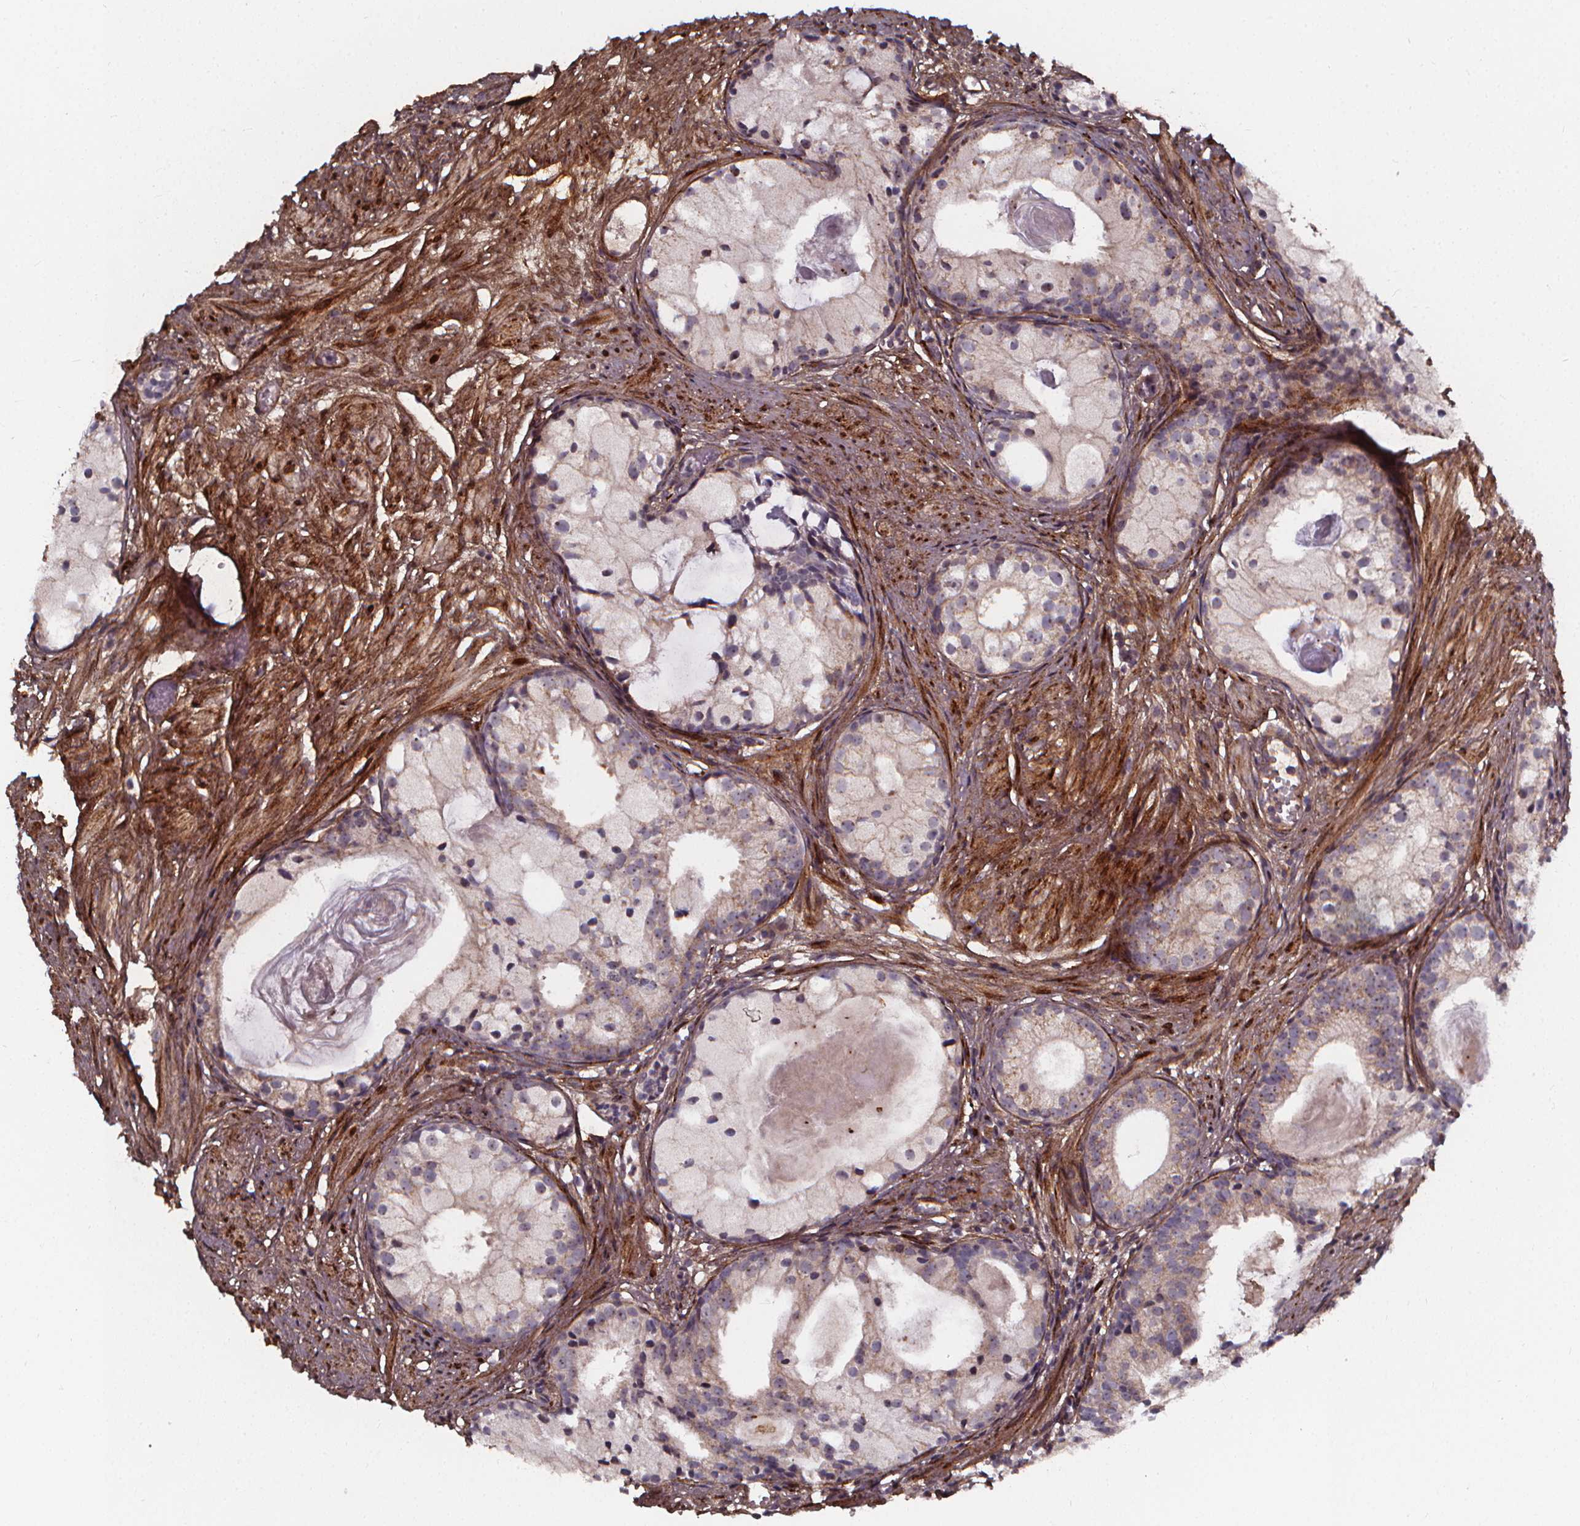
{"staining": {"intensity": "weak", "quantity": "<25%", "location": "cytoplasmic/membranous"}, "tissue": "prostate cancer", "cell_type": "Tumor cells", "image_type": "cancer", "snomed": [{"axis": "morphology", "description": "Adenocarcinoma, High grade"}, {"axis": "topography", "description": "Prostate"}], "caption": "IHC histopathology image of human prostate cancer stained for a protein (brown), which displays no expression in tumor cells.", "gene": "AEBP1", "patient": {"sex": "male", "age": 85}}